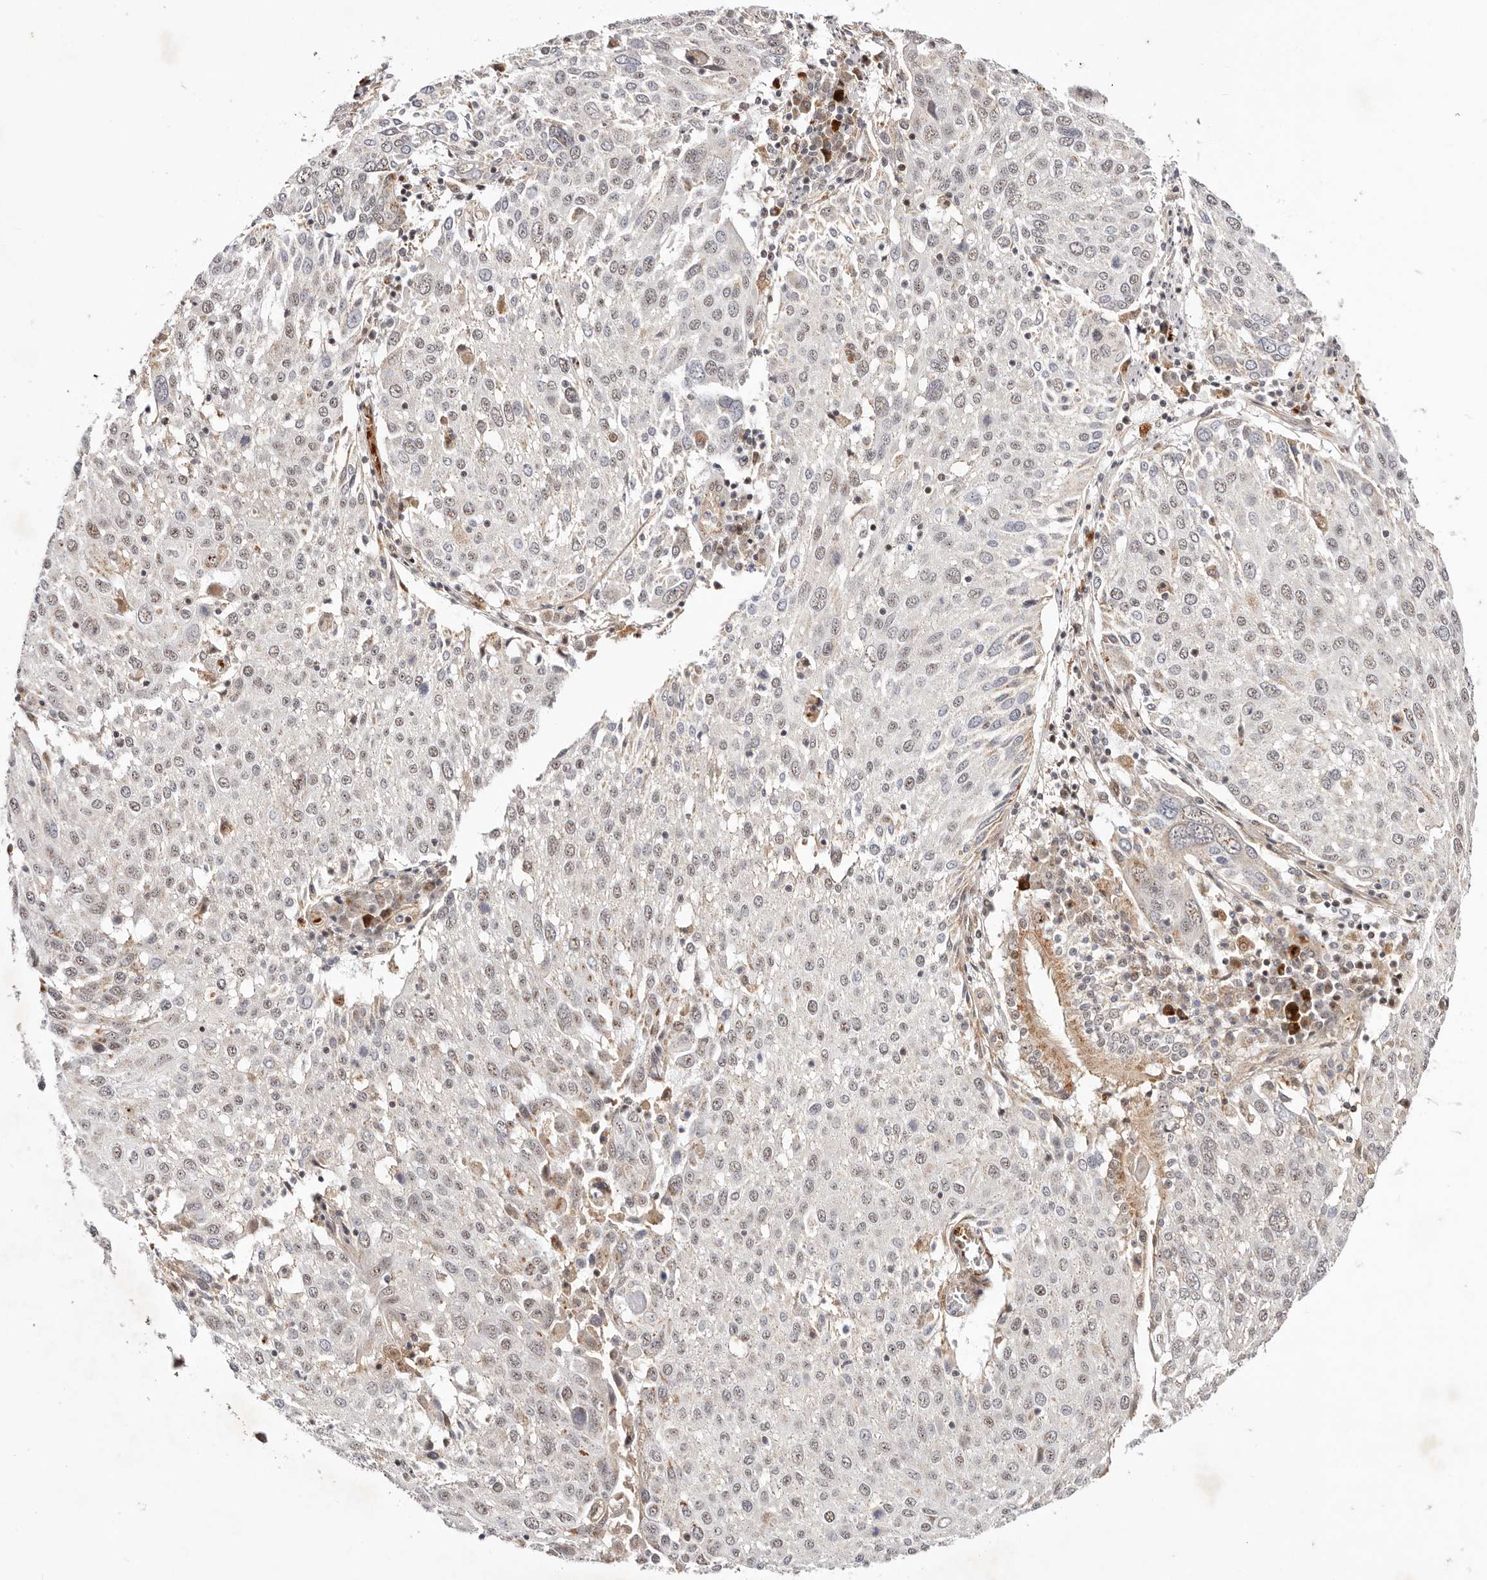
{"staining": {"intensity": "weak", "quantity": "25%-75%", "location": "nuclear"}, "tissue": "lung cancer", "cell_type": "Tumor cells", "image_type": "cancer", "snomed": [{"axis": "morphology", "description": "Squamous cell carcinoma, NOS"}, {"axis": "topography", "description": "Lung"}], "caption": "Approximately 25%-75% of tumor cells in human lung cancer reveal weak nuclear protein positivity as visualized by brown immunohistochemical staining.", "gene": "WRN", "patient": {"sex": "male", "age": 65}}